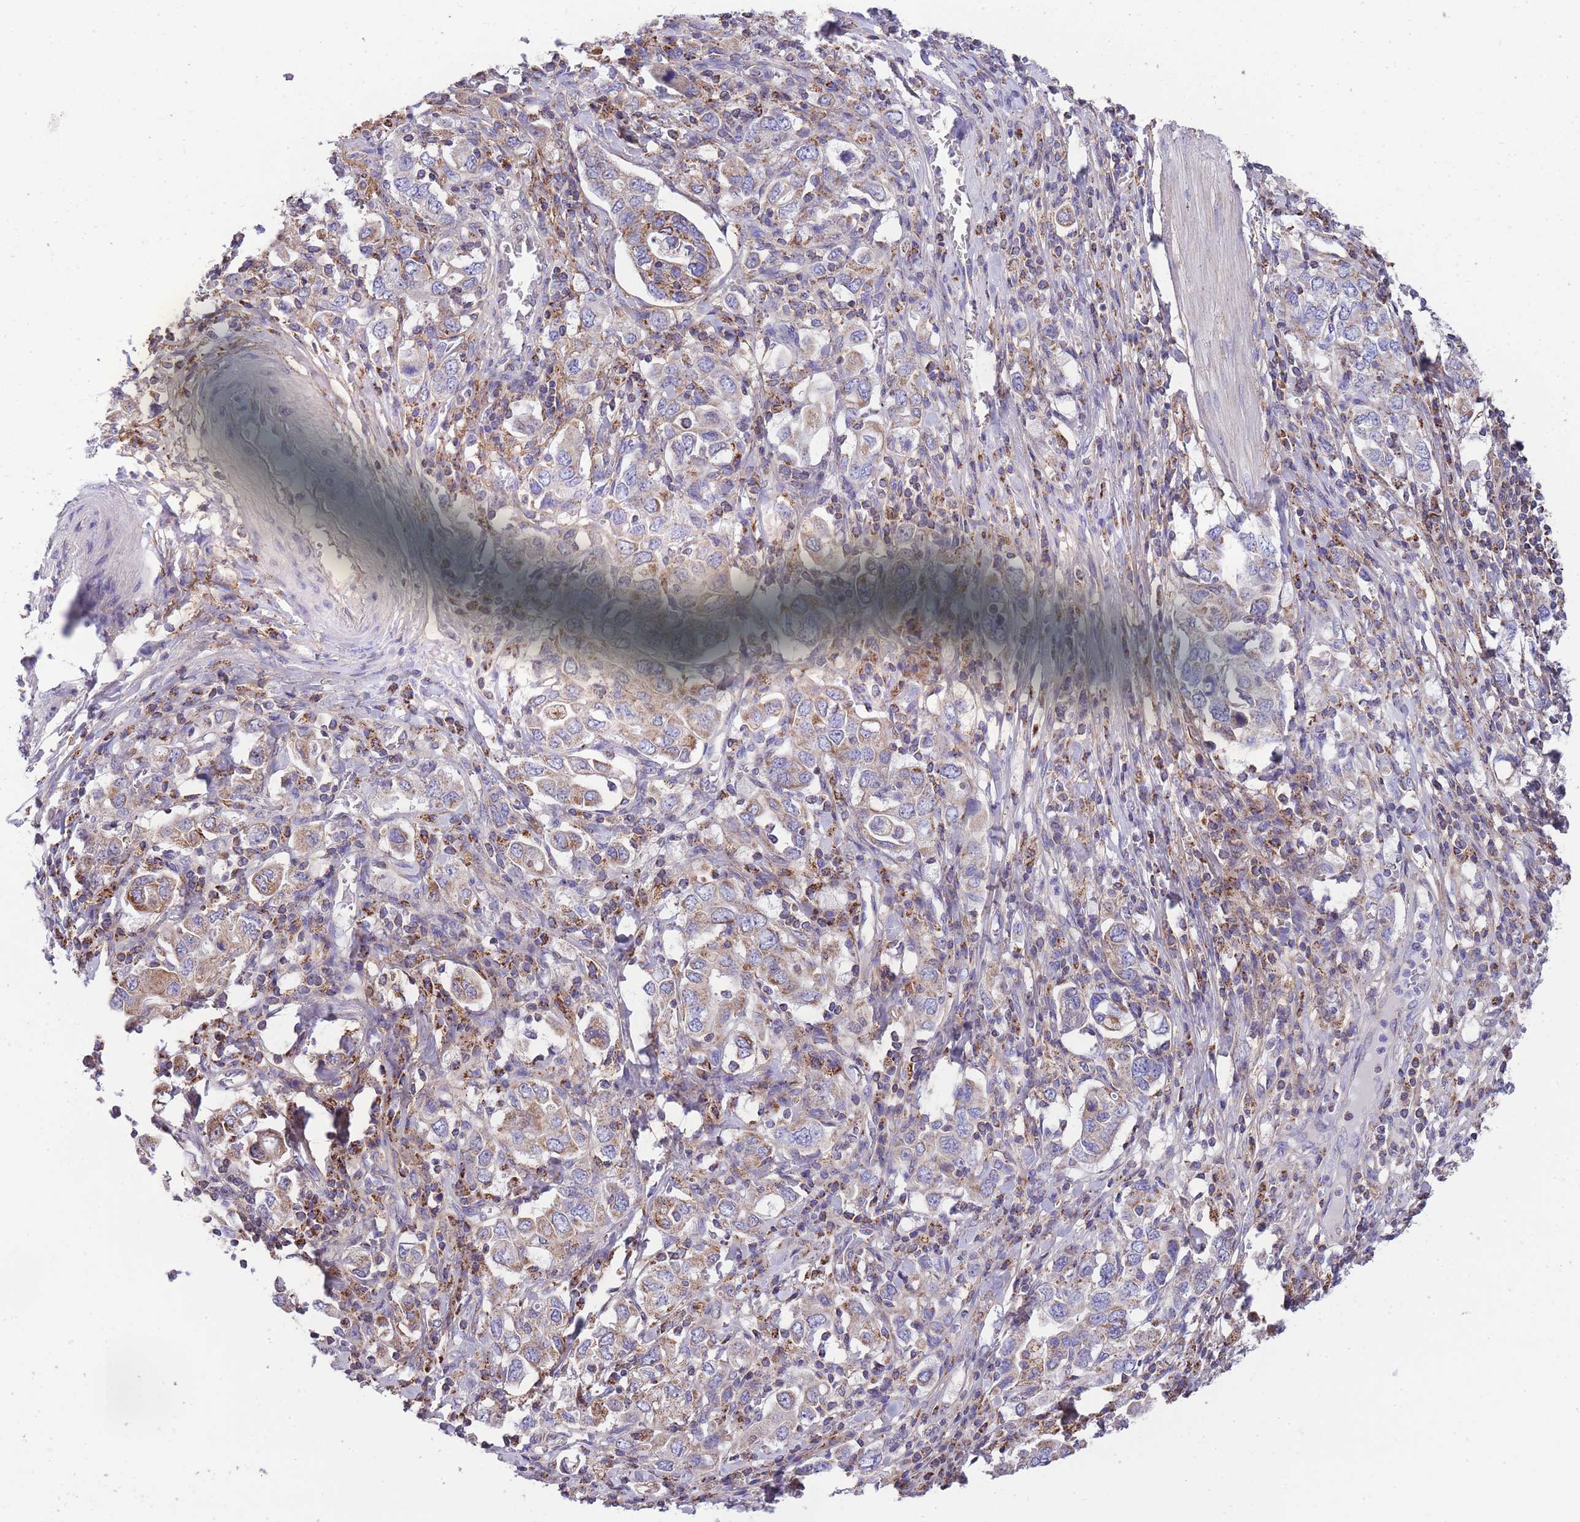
{"staining": {"intensity": "moderate", "quantity": "<25%", "location": "cytoplasmic/membranous"}, "tissue": "stomach cancer", "cell_type": "Tumor cells", "image_type": "cancer", "snomed": [{"axis": "morphology", "description": "Adenocarcinoma, NOS"}, {"axis": "topography", "description": "Stomach, upper"}, {"axis": "topography", "description": "Stomach"}], "caption": "Immunohistochemistry (IHC) staining of stomach cancer (adenocarcinoma), which demonstrates low levels of moderate cytoplasmic/membranous staining in approximately <25% of tumor cells indicating moderate cytoplasmic/membranous protein positivity. The staining was performed using DAB (brown) for protein detection and nuclei were counterstained in hematoxylin (blue).", "gene": "ST3GAL3", "patient": {"sex": "male", "age": 62}}